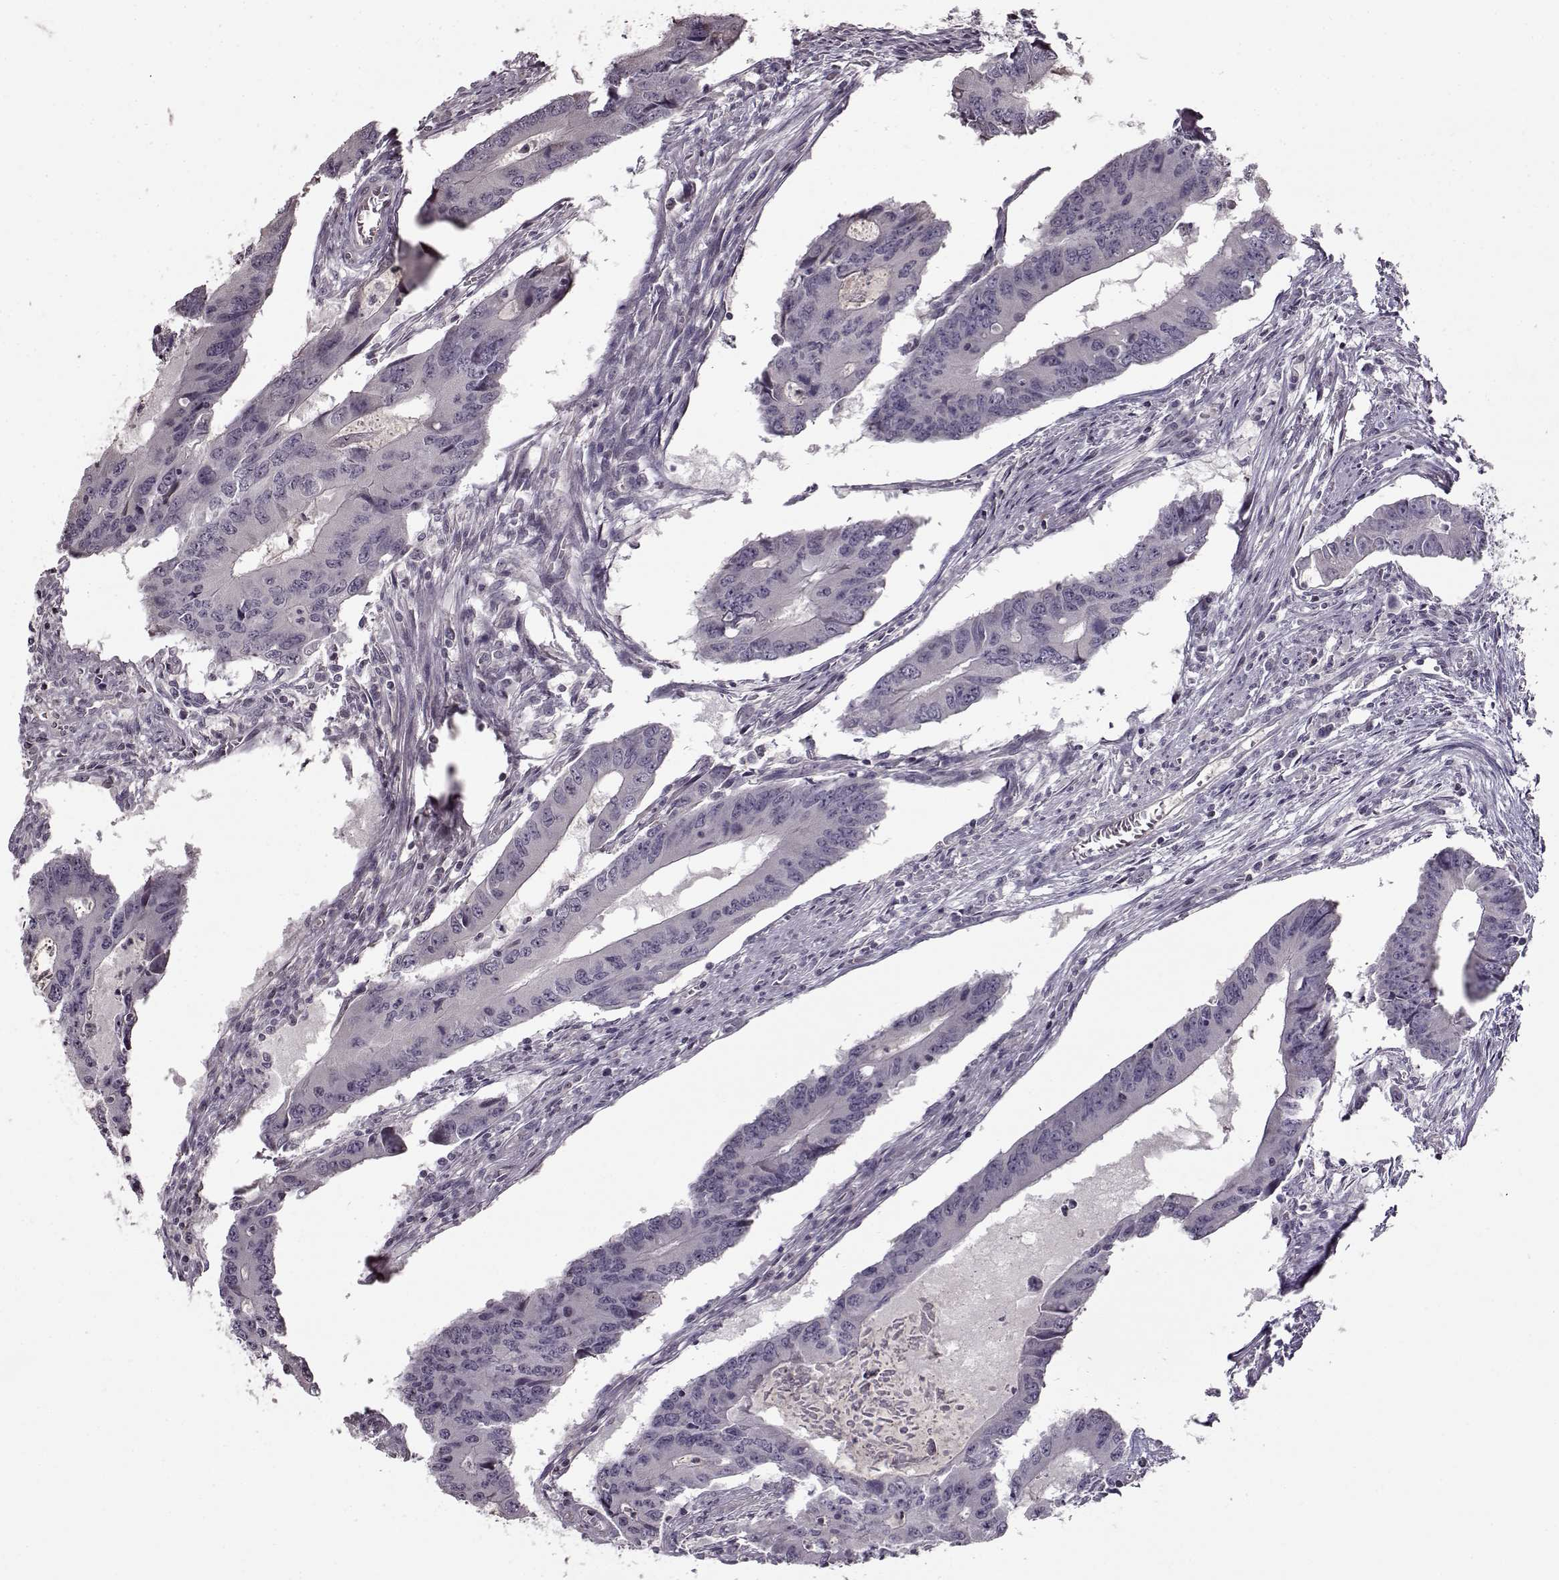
{"staining": {"intensity": "negative", "quantity": "none", "location": "none"}, "tissue": "colorectal cancer", "cell_type": "Tumor cells", "image_type": "cancer", "snomed": [{"axis": "morphology", "description": "Adenocarcinoma, NOS"}, {"axis": "topography", "description": "Colon"}], "caption": "Photomicrograph shows no significant protein expression in tumor cells of colorectal cancer (adenocarcinoma).", "gene": "FSHB", "patient": {"sex": "male", "age": 53}}